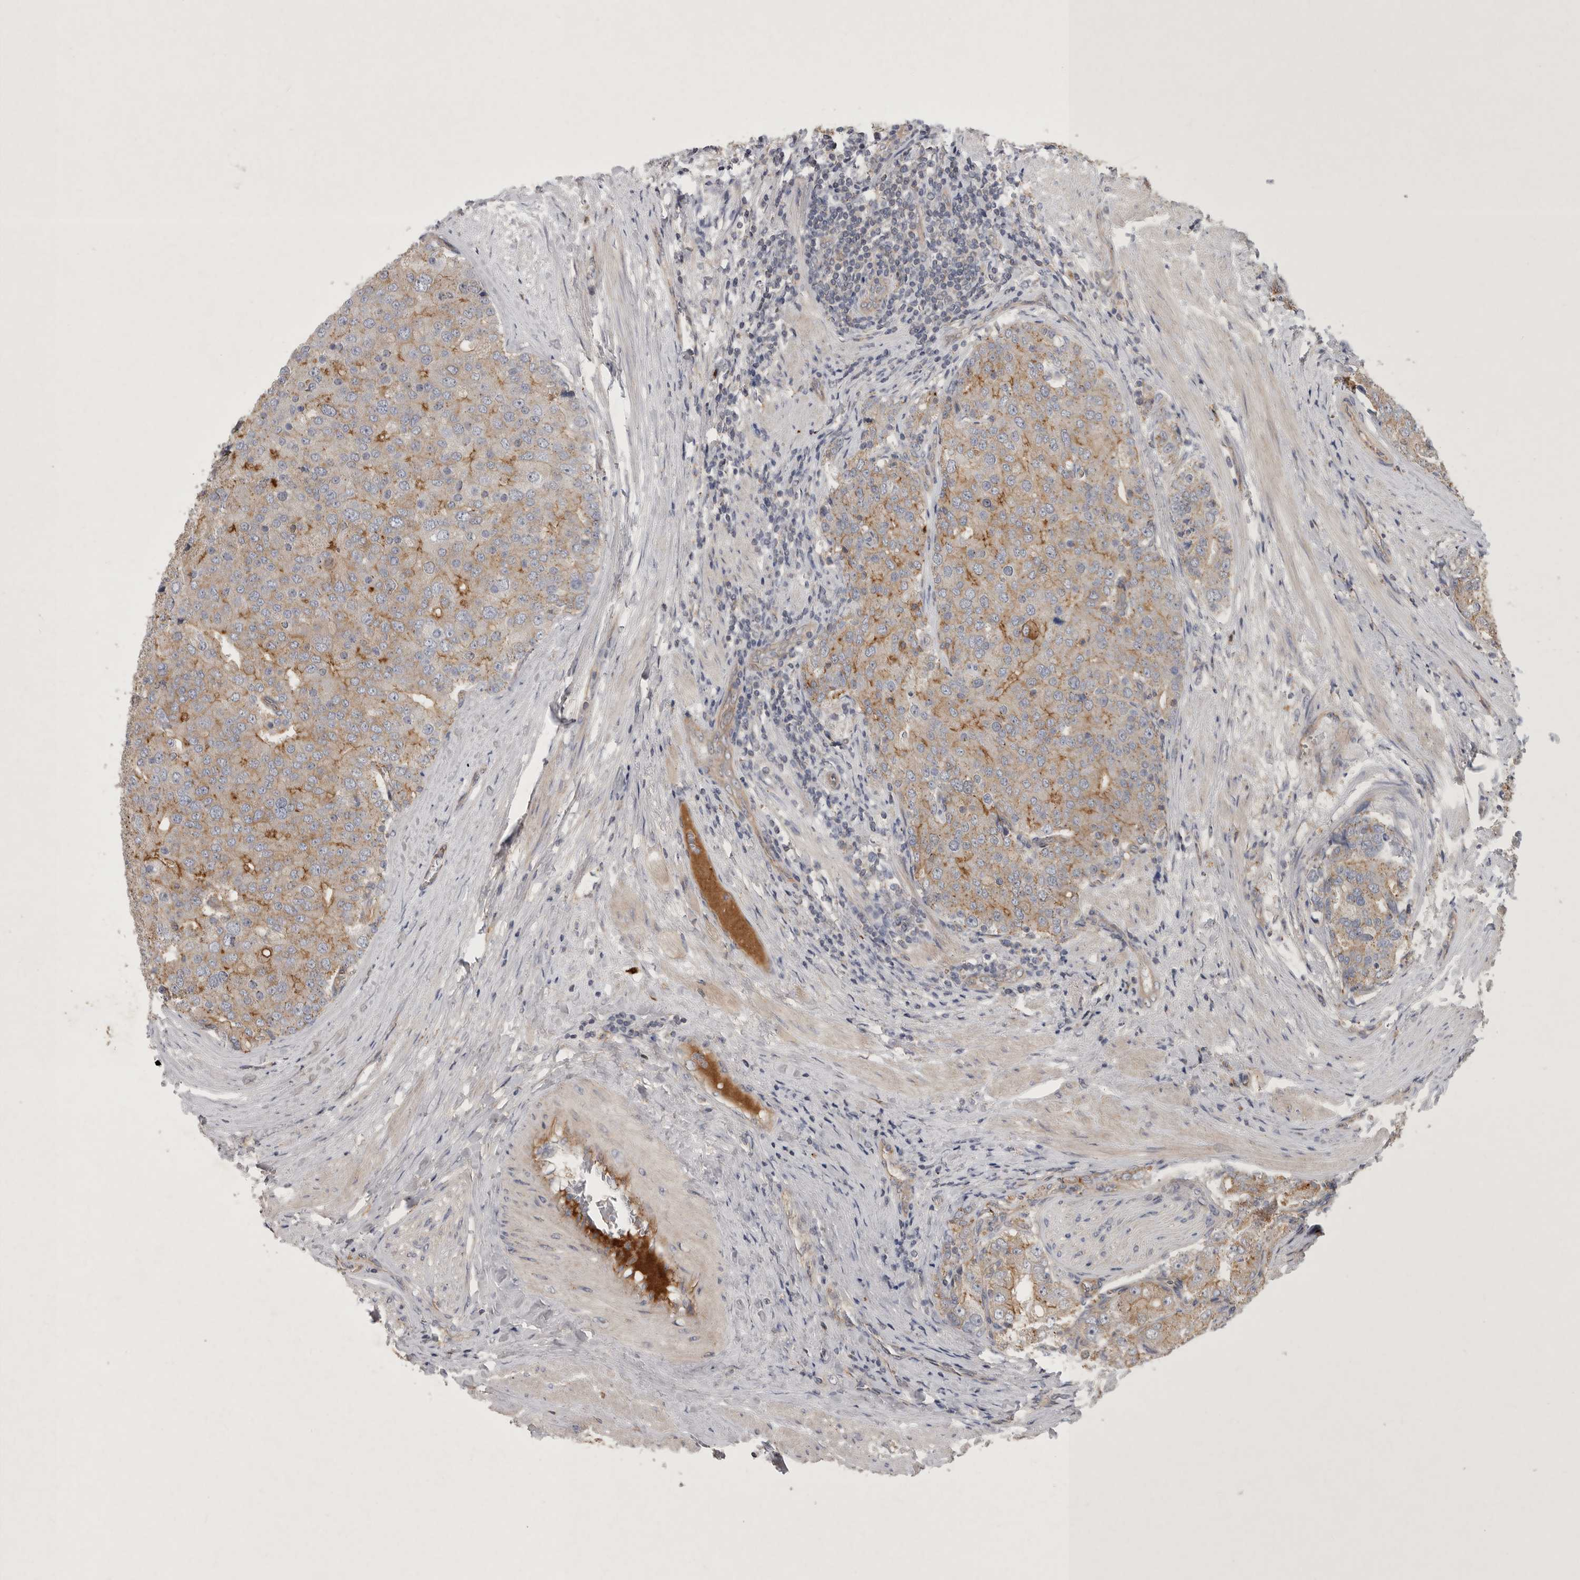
{"staining": {"intensity": "moderate", "quantity": ">75%", "location": "cytoplasmic/membranous"}, "tissue": "prostate cancer", "cell_type": "Tumor cells", "image_type": "cancer", "snomed": [{"axis": "morphology", "description": "Adenocarcinoma, High grade"}, {"axis": "topography", "description": "Prostate"}], "caption": "IHC of human prostate adenocarcinoma (high-grade) exhibits medium levels of moderate cytoplasmic/membranous staining in approximately >75% of tumor cells.", "gene": "MLPH", "patient": {"sex": "male", "age": 50}}